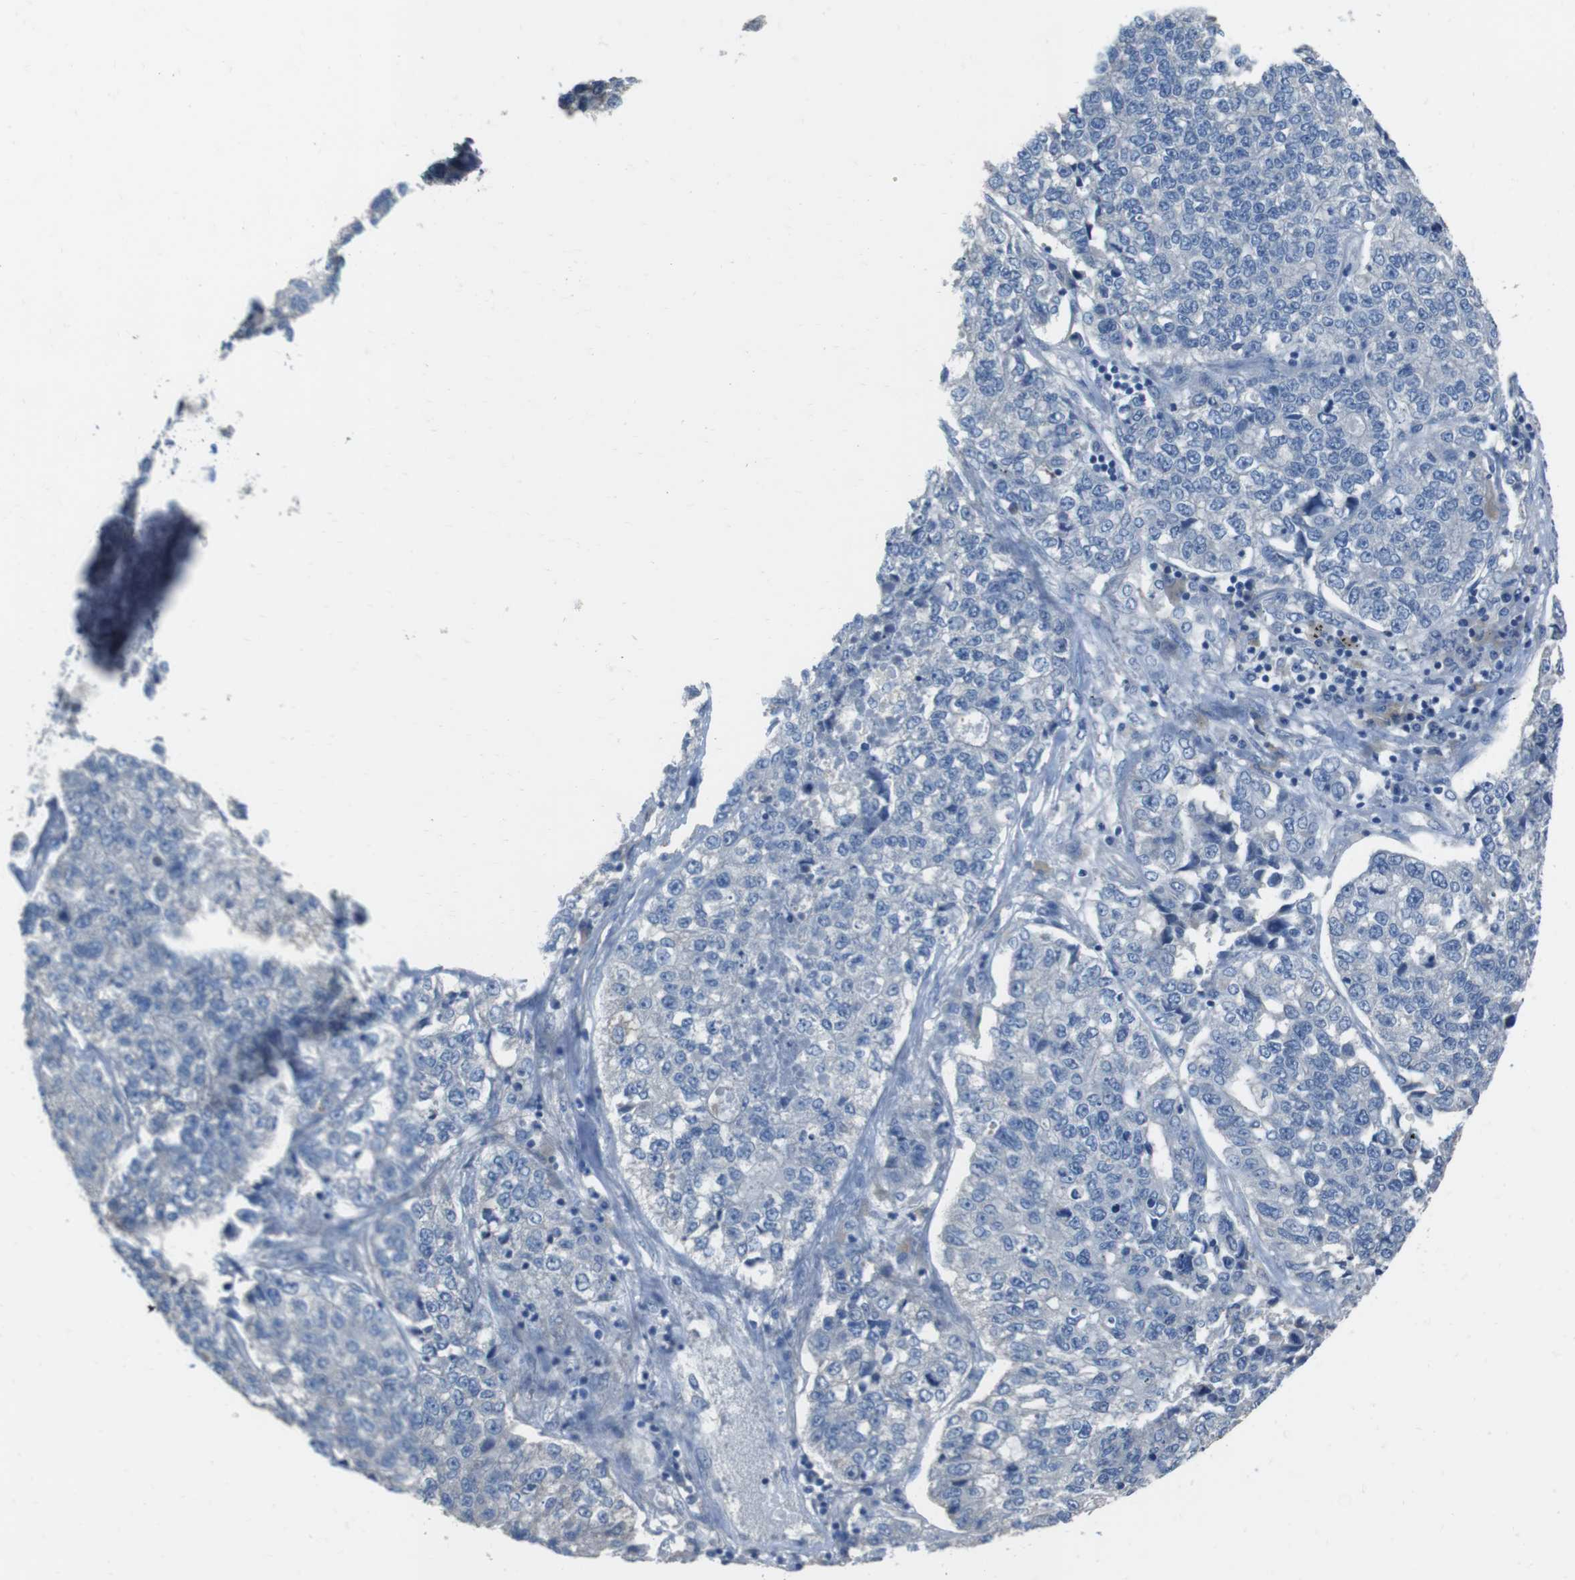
{"staining": {"intensity": "negative", "quantity": "none", "location": "none"}, "tissue": "lung cancer", "cell_type": "Tumor cells", "image_type": "cancer", "snomed": [{"axis": "morphology", "description": "Adenocarcinoma, NOS"}, {"axis": "topography", "description": "Lung"}], "caption": "DAB immunohistochemical staining of lung cancer (adenocarcinoma) demonstrates no significant staining in tumor cells.", "gene": "CYP2C8", "patient": {"sex": "male", "age": 49}}